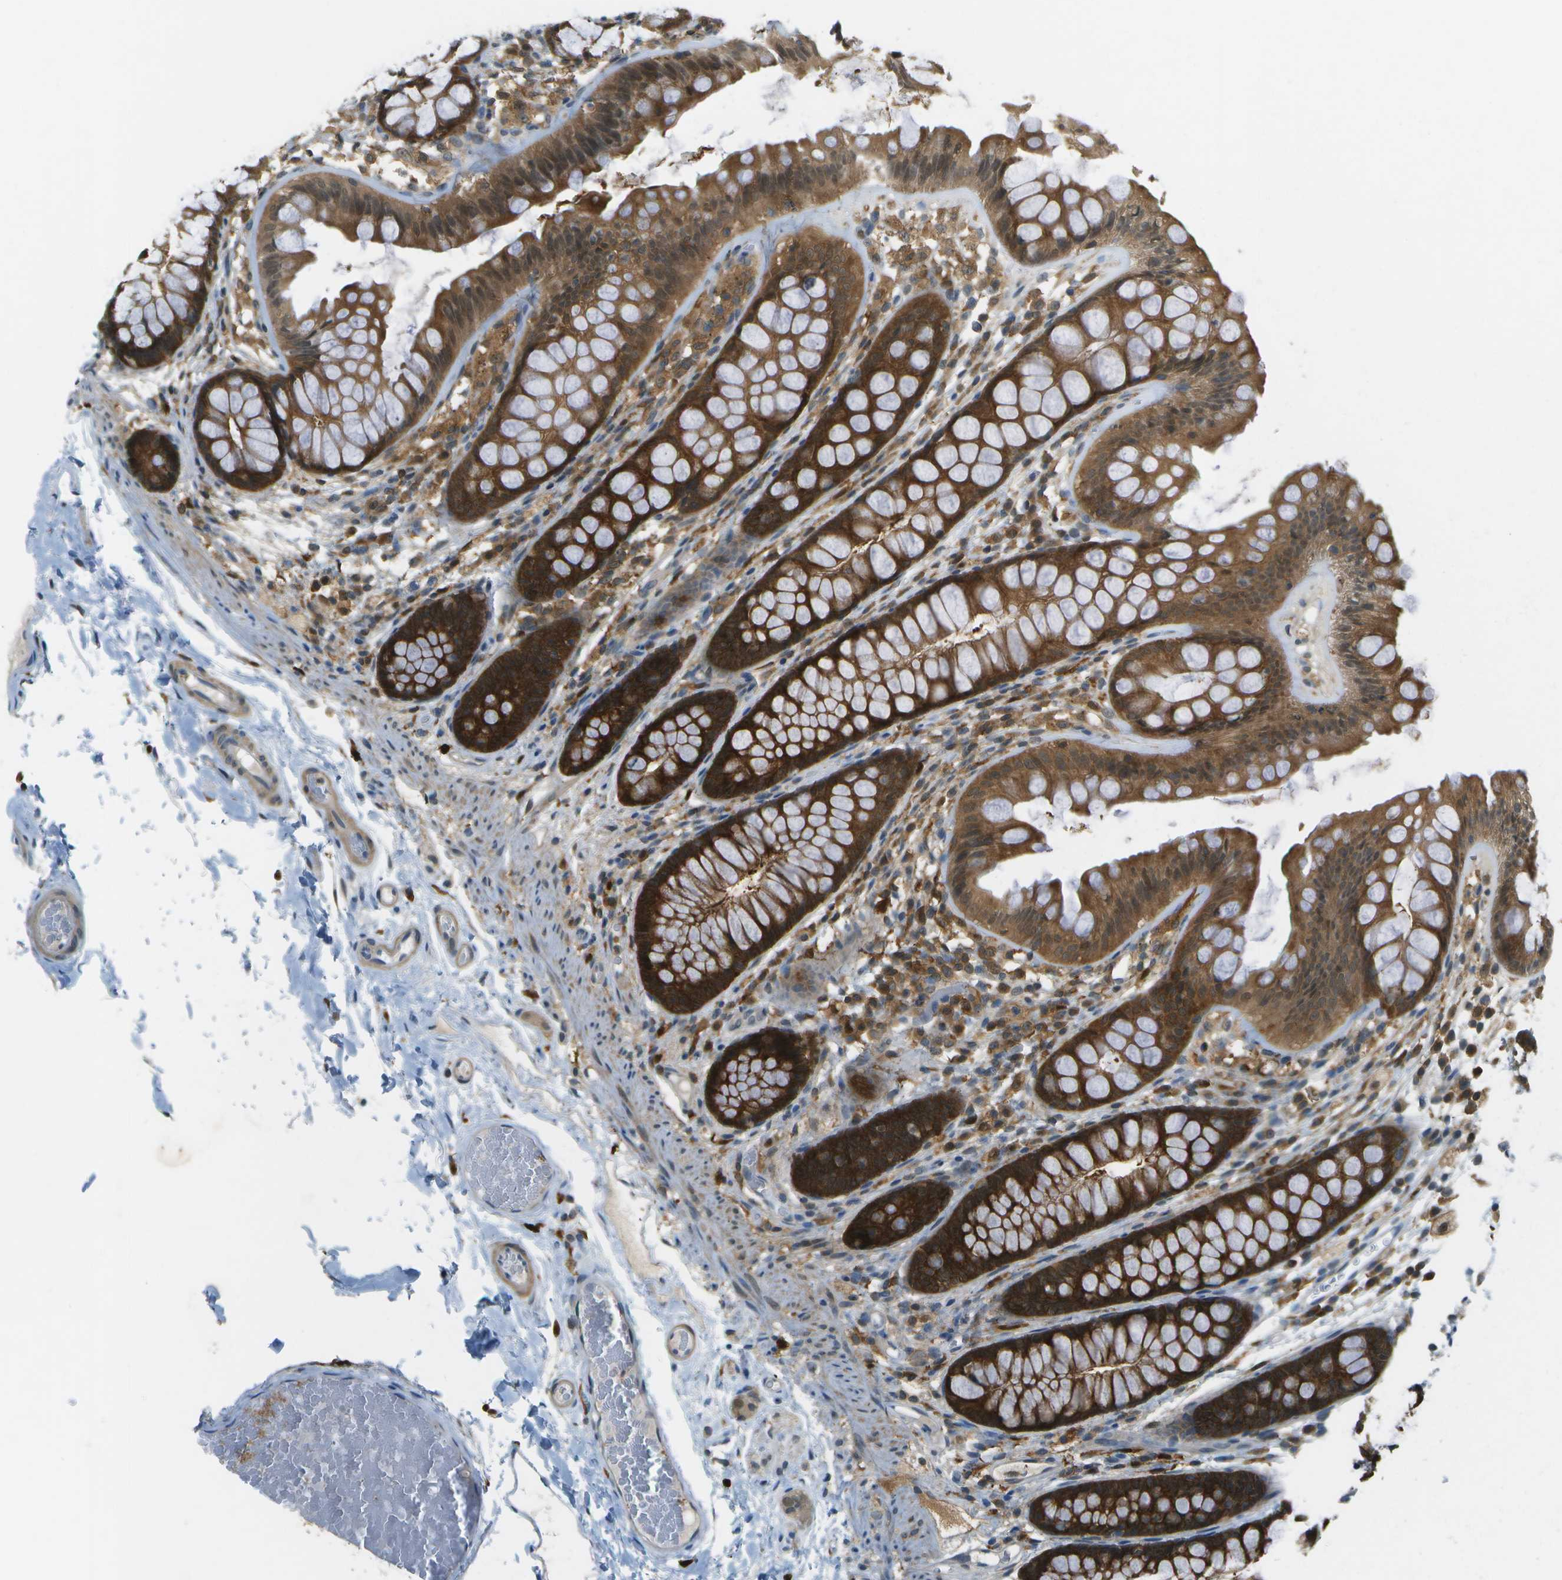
{"staining": {"intensity": "negative", "quantity": "none", "location": "none"}, "tissue": "colon", "cell_type": "Endothelial cells", "image_type": "normal", "snomed": [{"axis": "morphology", "description": "Normal tissue, NOS"}, {"axis": "topography", "description": "Colon"}], "caption": "The histopathology image demonstrates no staining of endothelial cells in unremarkable colon. The staining was performed using DAB (3,3'-diaminobenzidine) to visualize the protein expression in brown, while the nuclei were stained in blue with hematoxylin (Magnification: 20x).", "gene": "CDH23", "patient": {"sex": "female", "age": 56}}